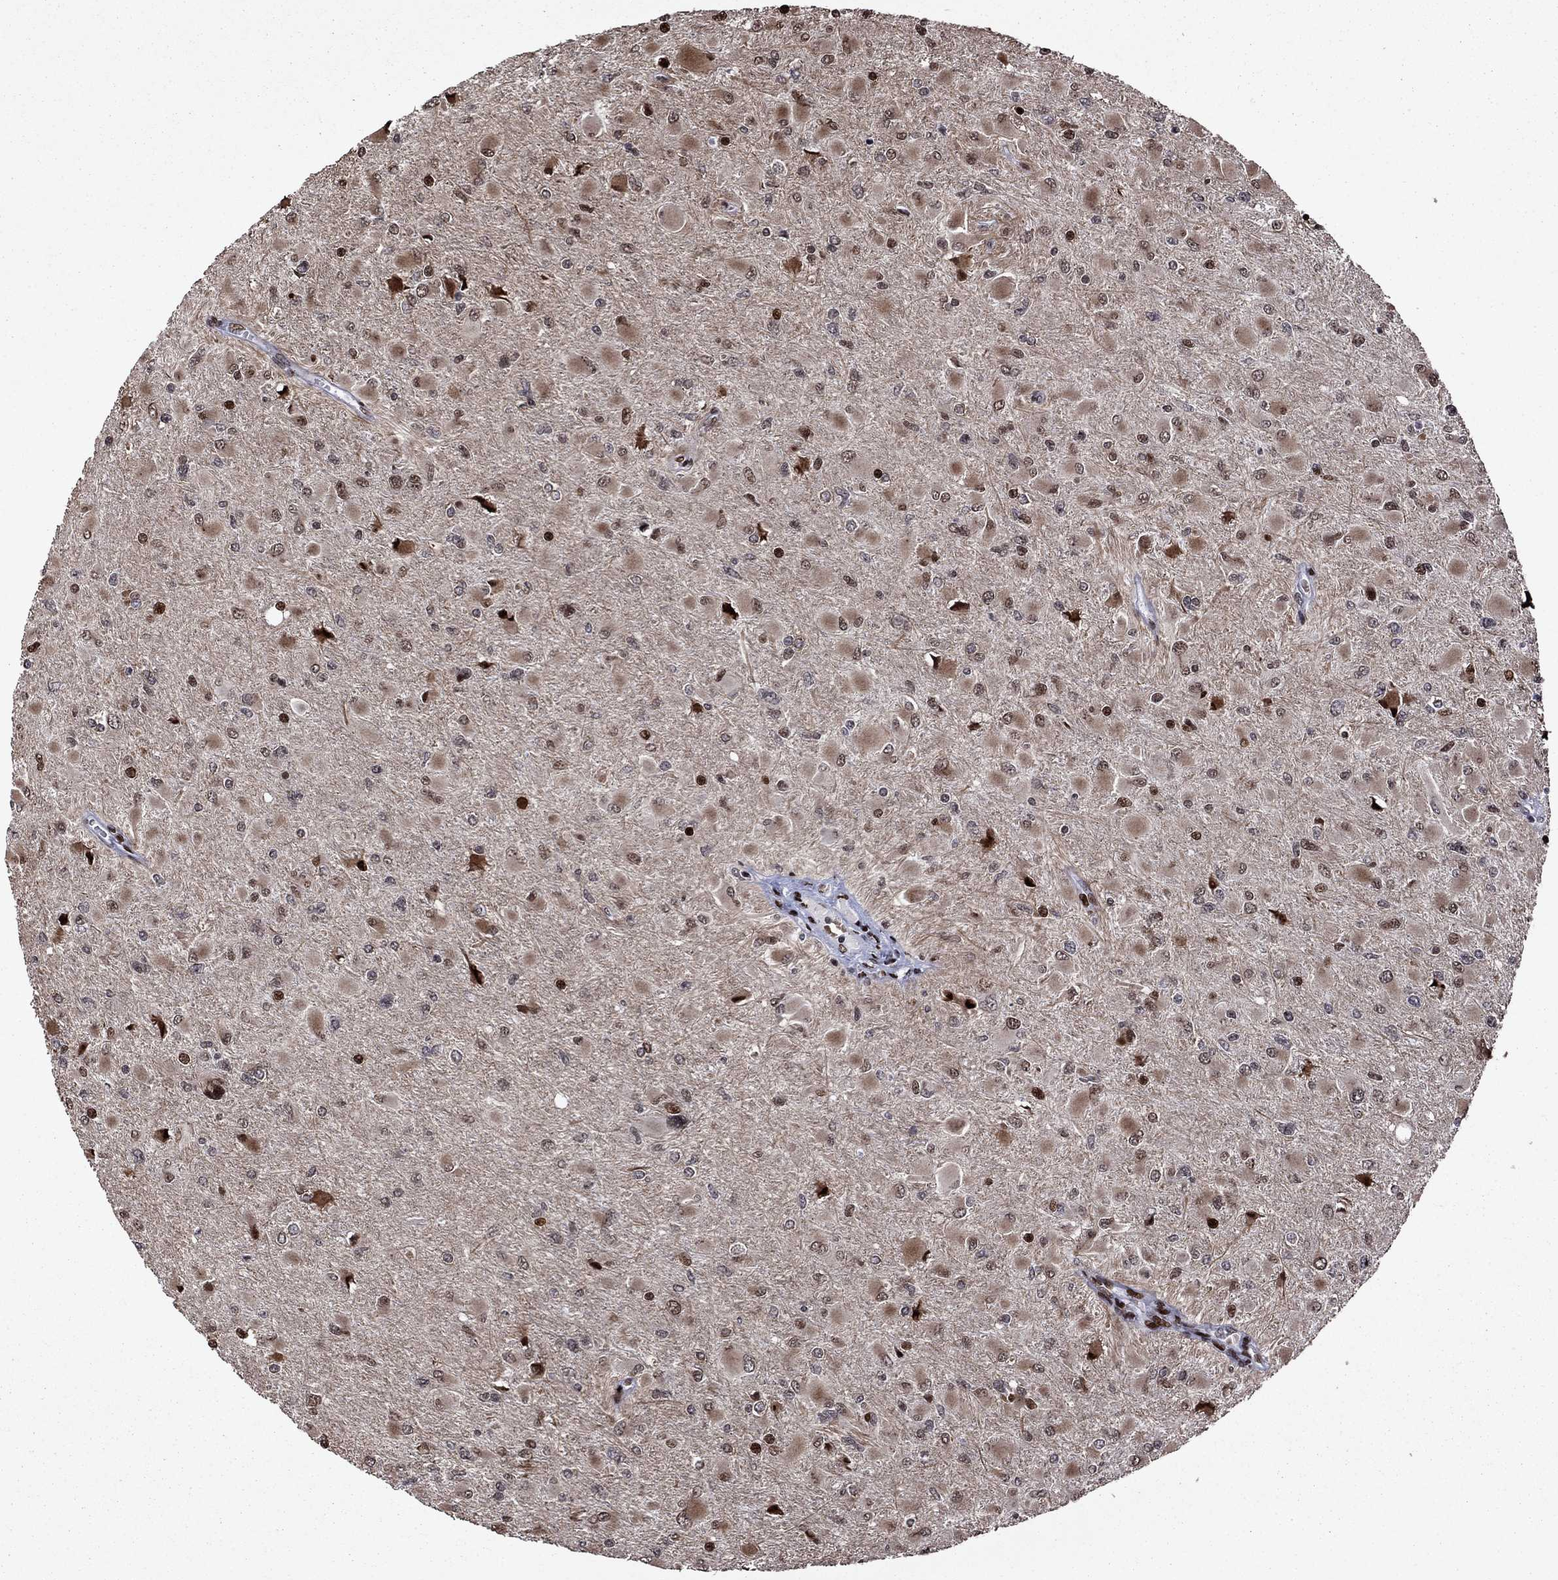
{"staining": {"intensity": "strong", "quantity": "<25%", "location": "nuclear"}, "tissue": "glioma", "cell_type": "Tumor cells", "image_type": "cancer", "snomed": [{"axis": "morphology", "description": "Glioma, malignant, High grade"}, {"axis": "topography", "description": "Cerebral cortex"}], "caption": "Glioma was stained to show a protein in brown. There is medium levels of strong nuclear positivity in approximately <25% of tumor cells.", "gene": "LIMK1", "patient": {"sex": "female", "age": 36}}